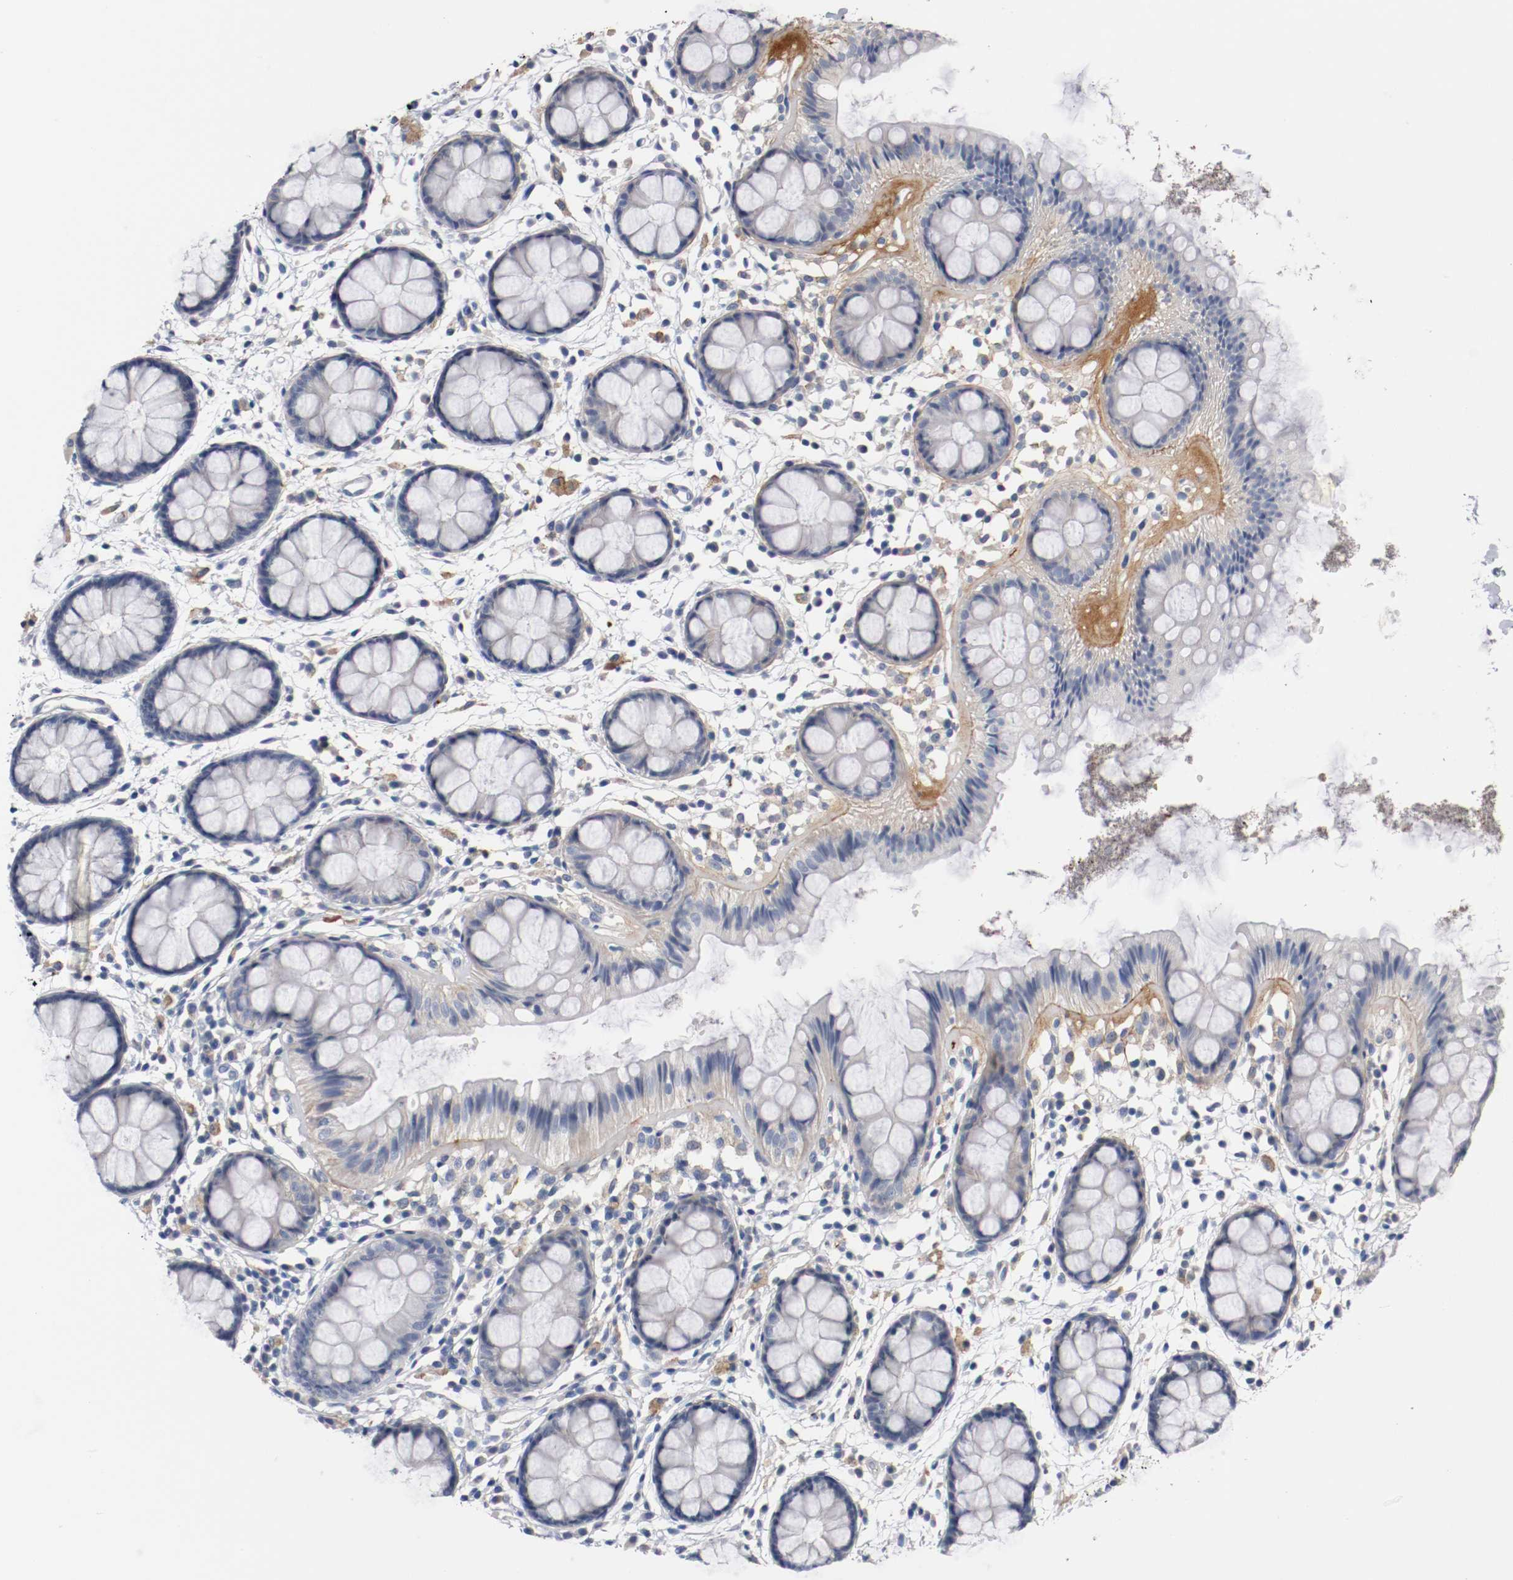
{"staining": {"intensity": "weak", "quantity": "25%-75%", "location": "cytoplasmic/membranous"}, "tissue": "rectum", "cell_type": "Glandular cells", "image_type": "normal", "snomed": [{"axis": "morphology", "description": "Normal tissue, NOS"}, {"axis": "topography", "description": "Rectum"}], "caption": "Protein expression analysis of normal rectum reveals weak cytoplasmic/membranous positivity in approximately 25%-75% of glandular cells. The protein is shown in brown color, while the nuclei are stained blue.", "gene": "TNC", "patient": {"sex": "female", "age": 66}}